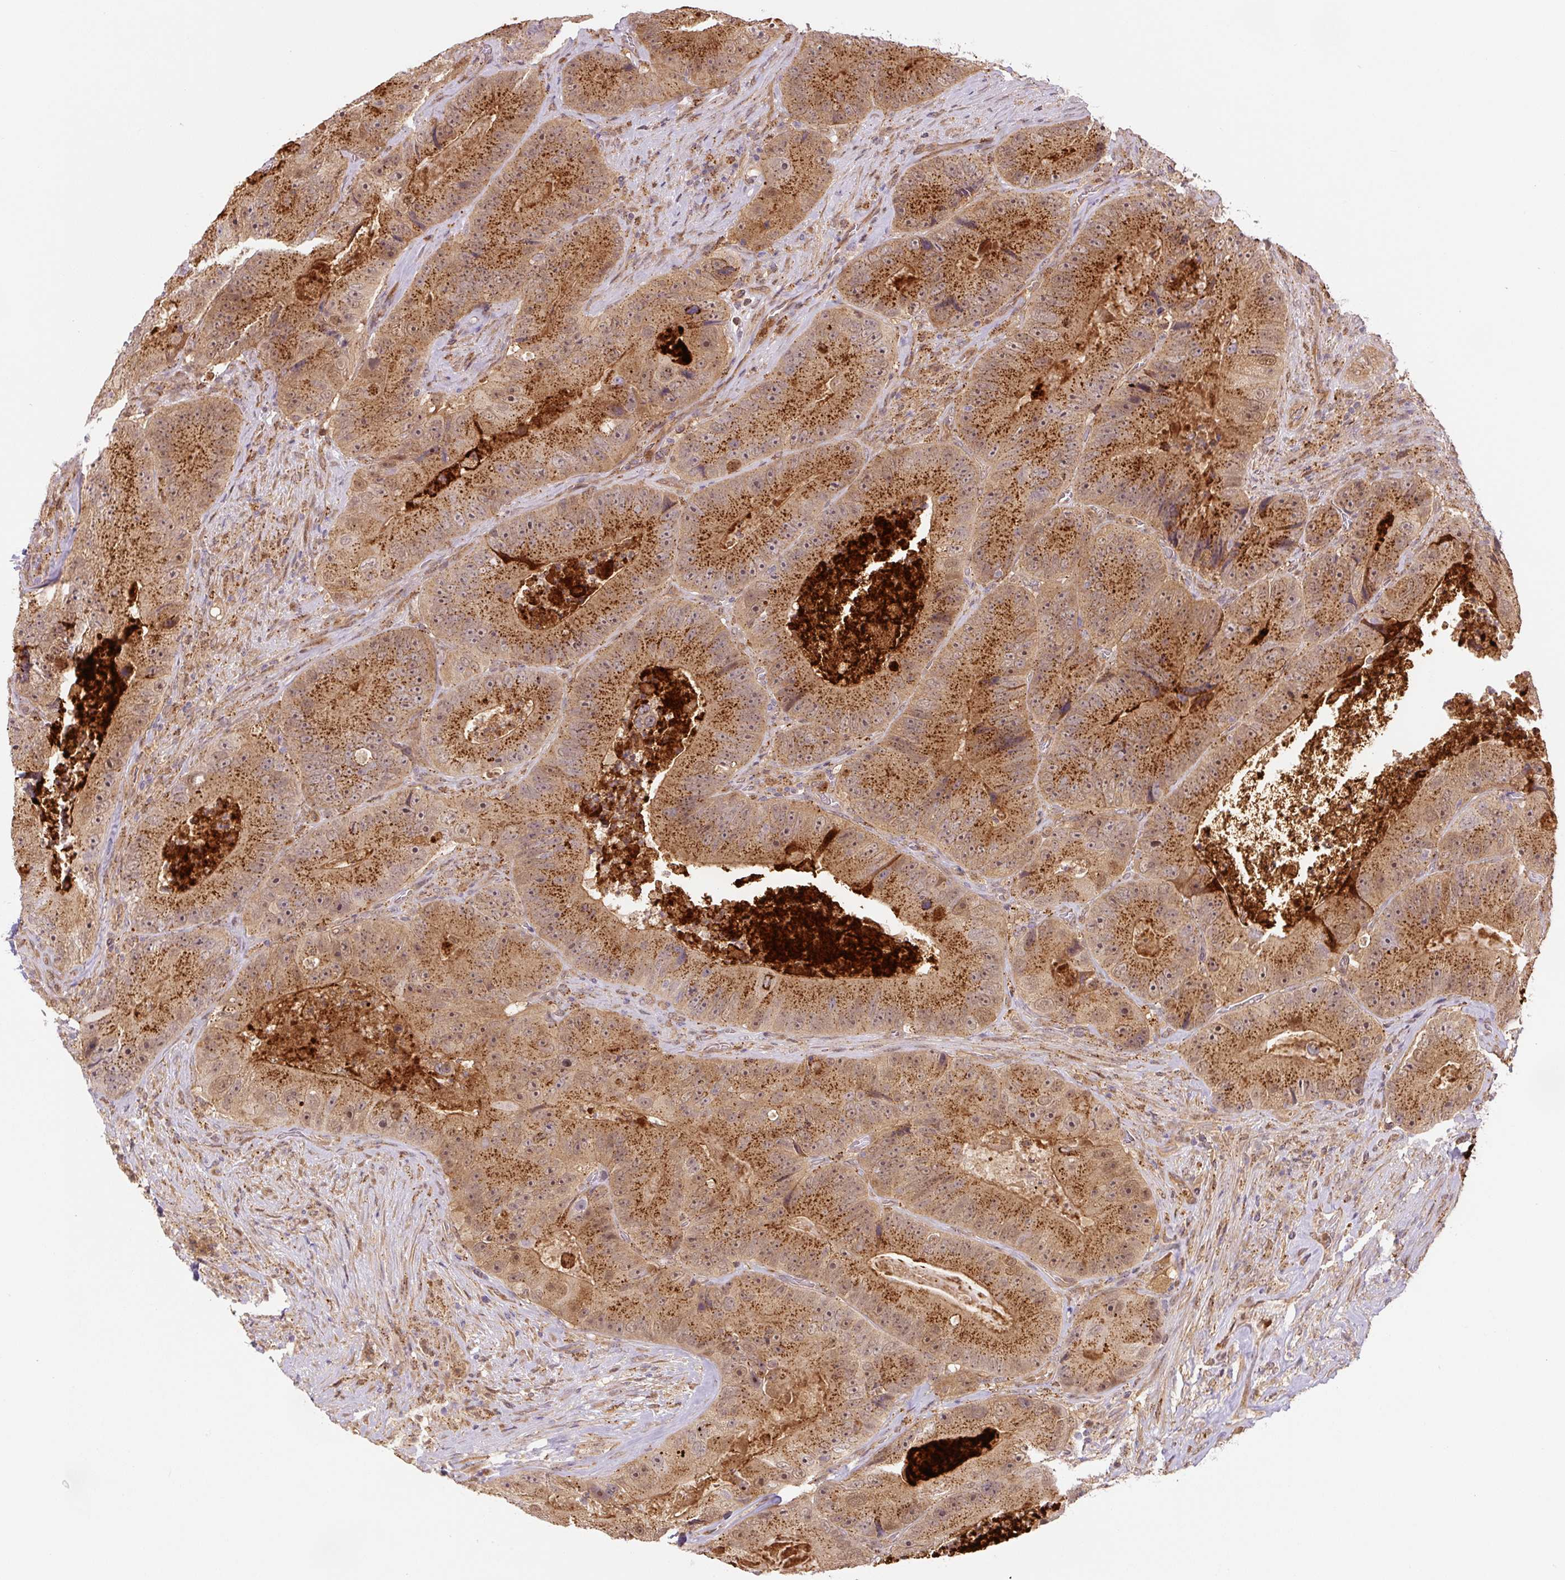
{"staining": {"intensity": "strong", "quantity": "25%-75%", "location": "cytoplasmic/membranous"}, "tissue": "colorectal cancer", "cell_type": "Tumor cells", "image_type": "cancer", "snomed": [{"axis": "morphology", "description": "Adenocarcinoma, NOS"}, {"axis": "topography", "description": "Colon"}], "caption": "Human colorectal adenocarcinoma stained with a protein marker shows strong staining in tumor cells.", "gene": "ZSWIM7", "patient": {"sex": "female", "age": 86}}